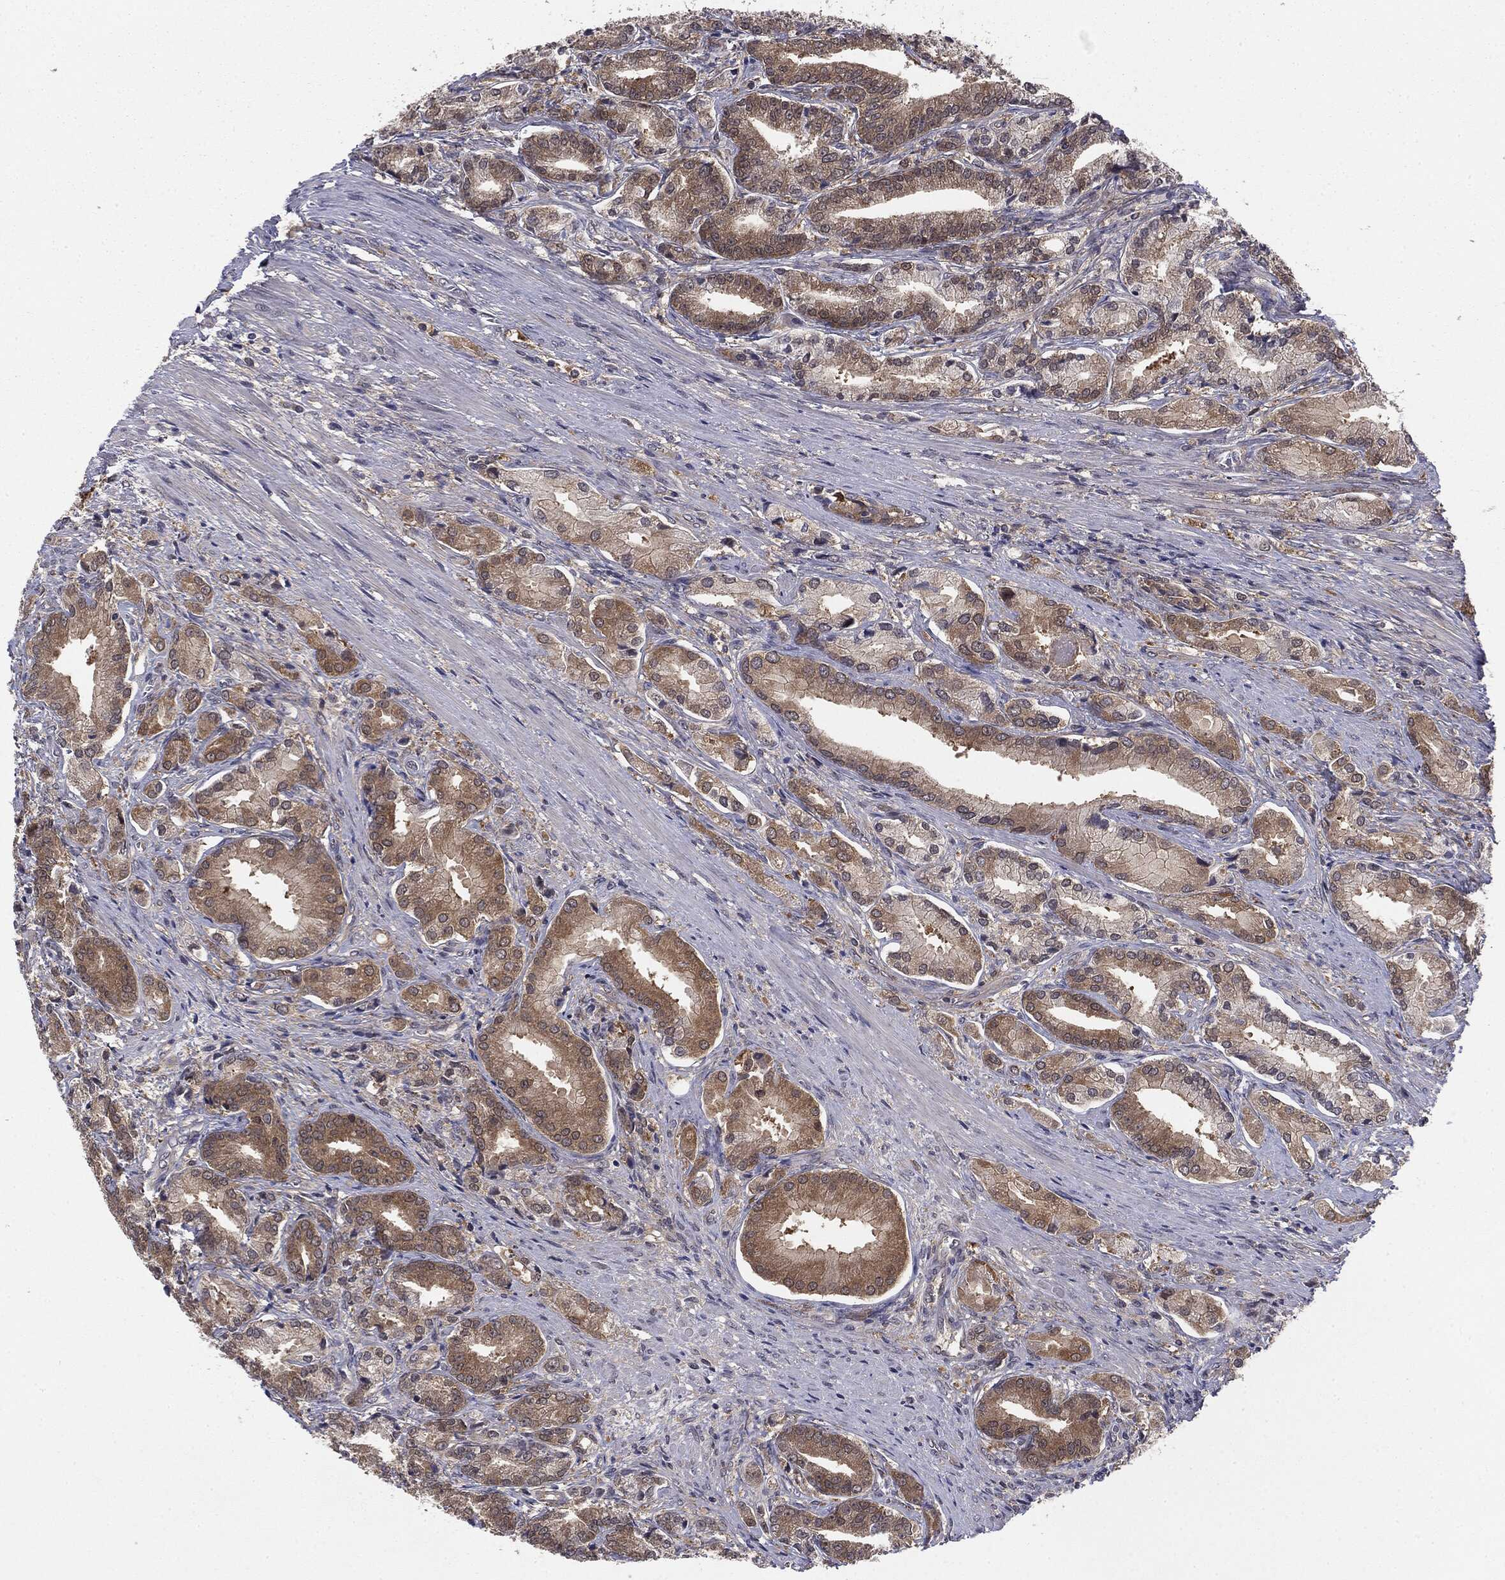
{"staining": {"intensity": "weak", "quantity": "25%-75%", "location": "cytoplasmic/membranous"}, "tissue": "prostate cancer", "cell_type": "Tumor cells", "image_type": "cancer", "snomed": [{"axis": "morphology", "description": "Adenocarcinoma, High grade"}, {"axis": "topography", "description": "Prostate and seminal vesicle, NOS"}], "caption": "Protein staining of prostate adenocarcinoma (high-grade) tissue displays weak cytoplasmic/membranous positivity in approximately 25%-75% of tumor cells.", "gene": "KRT7", "patient": {"sex": "male", "age": 61}}